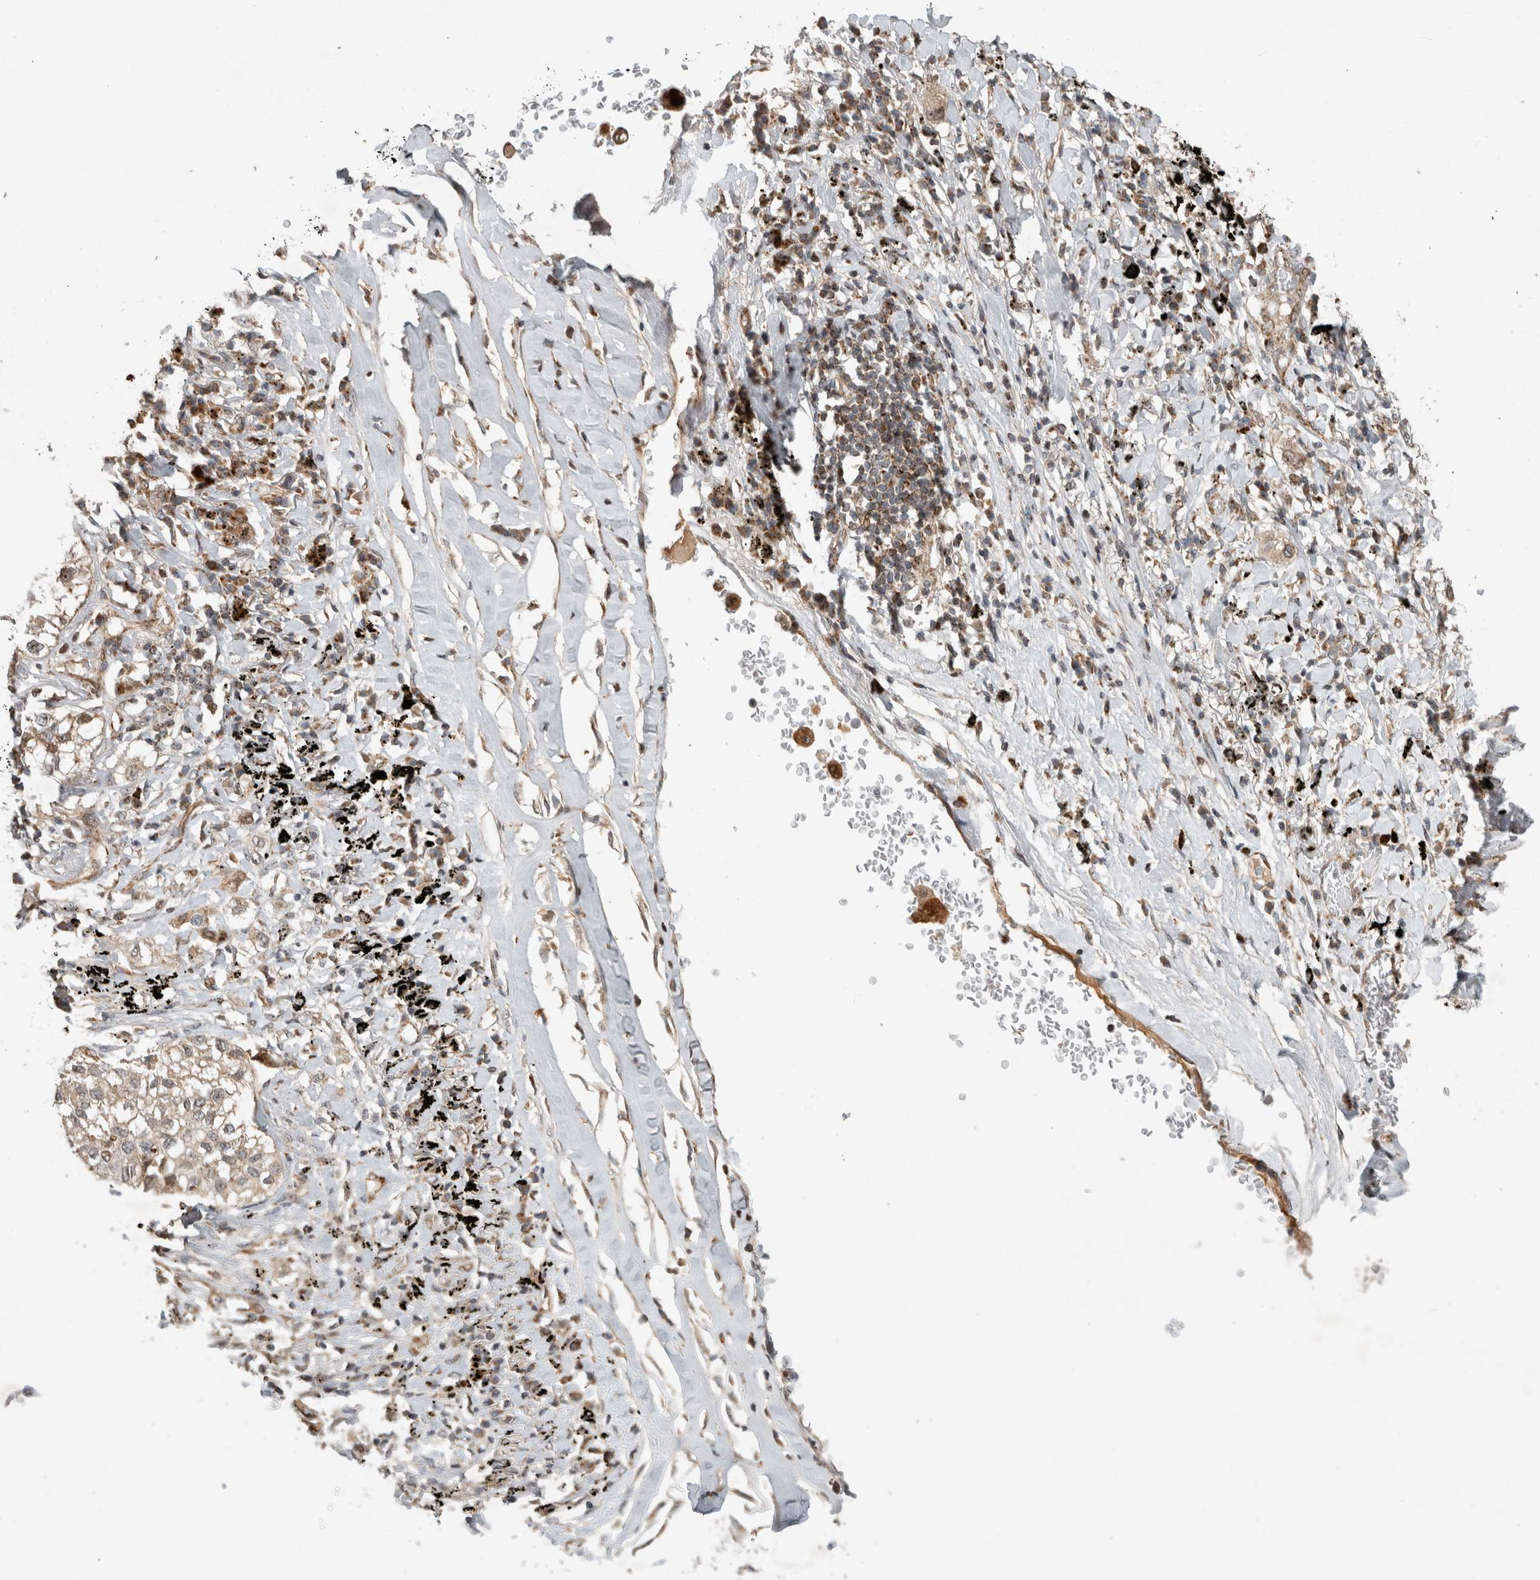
{"staining": {"intensity": "weak", "quantity": "25%-75%", "location": "cytoplasmic/membranous,nuclear"}, "tissue": "lung cancer", "cell_type": "Tumor cells", "image_type": "cancer", "snomed": [{"axis": "morphology", "description": "Adenocarcinoma, NOS"}, {"axis": "topography", "description": "Lung"}], "caption": "About 25%-75% of tumor cells in lung cancer (adenocarcinoma) reveal weak cytoplasmic/membranous and nuclear protein staining as visualized by brown immunohistochemical staining.", "gene": "INSRR", "patient": {"sex": "male", "age": 63}}